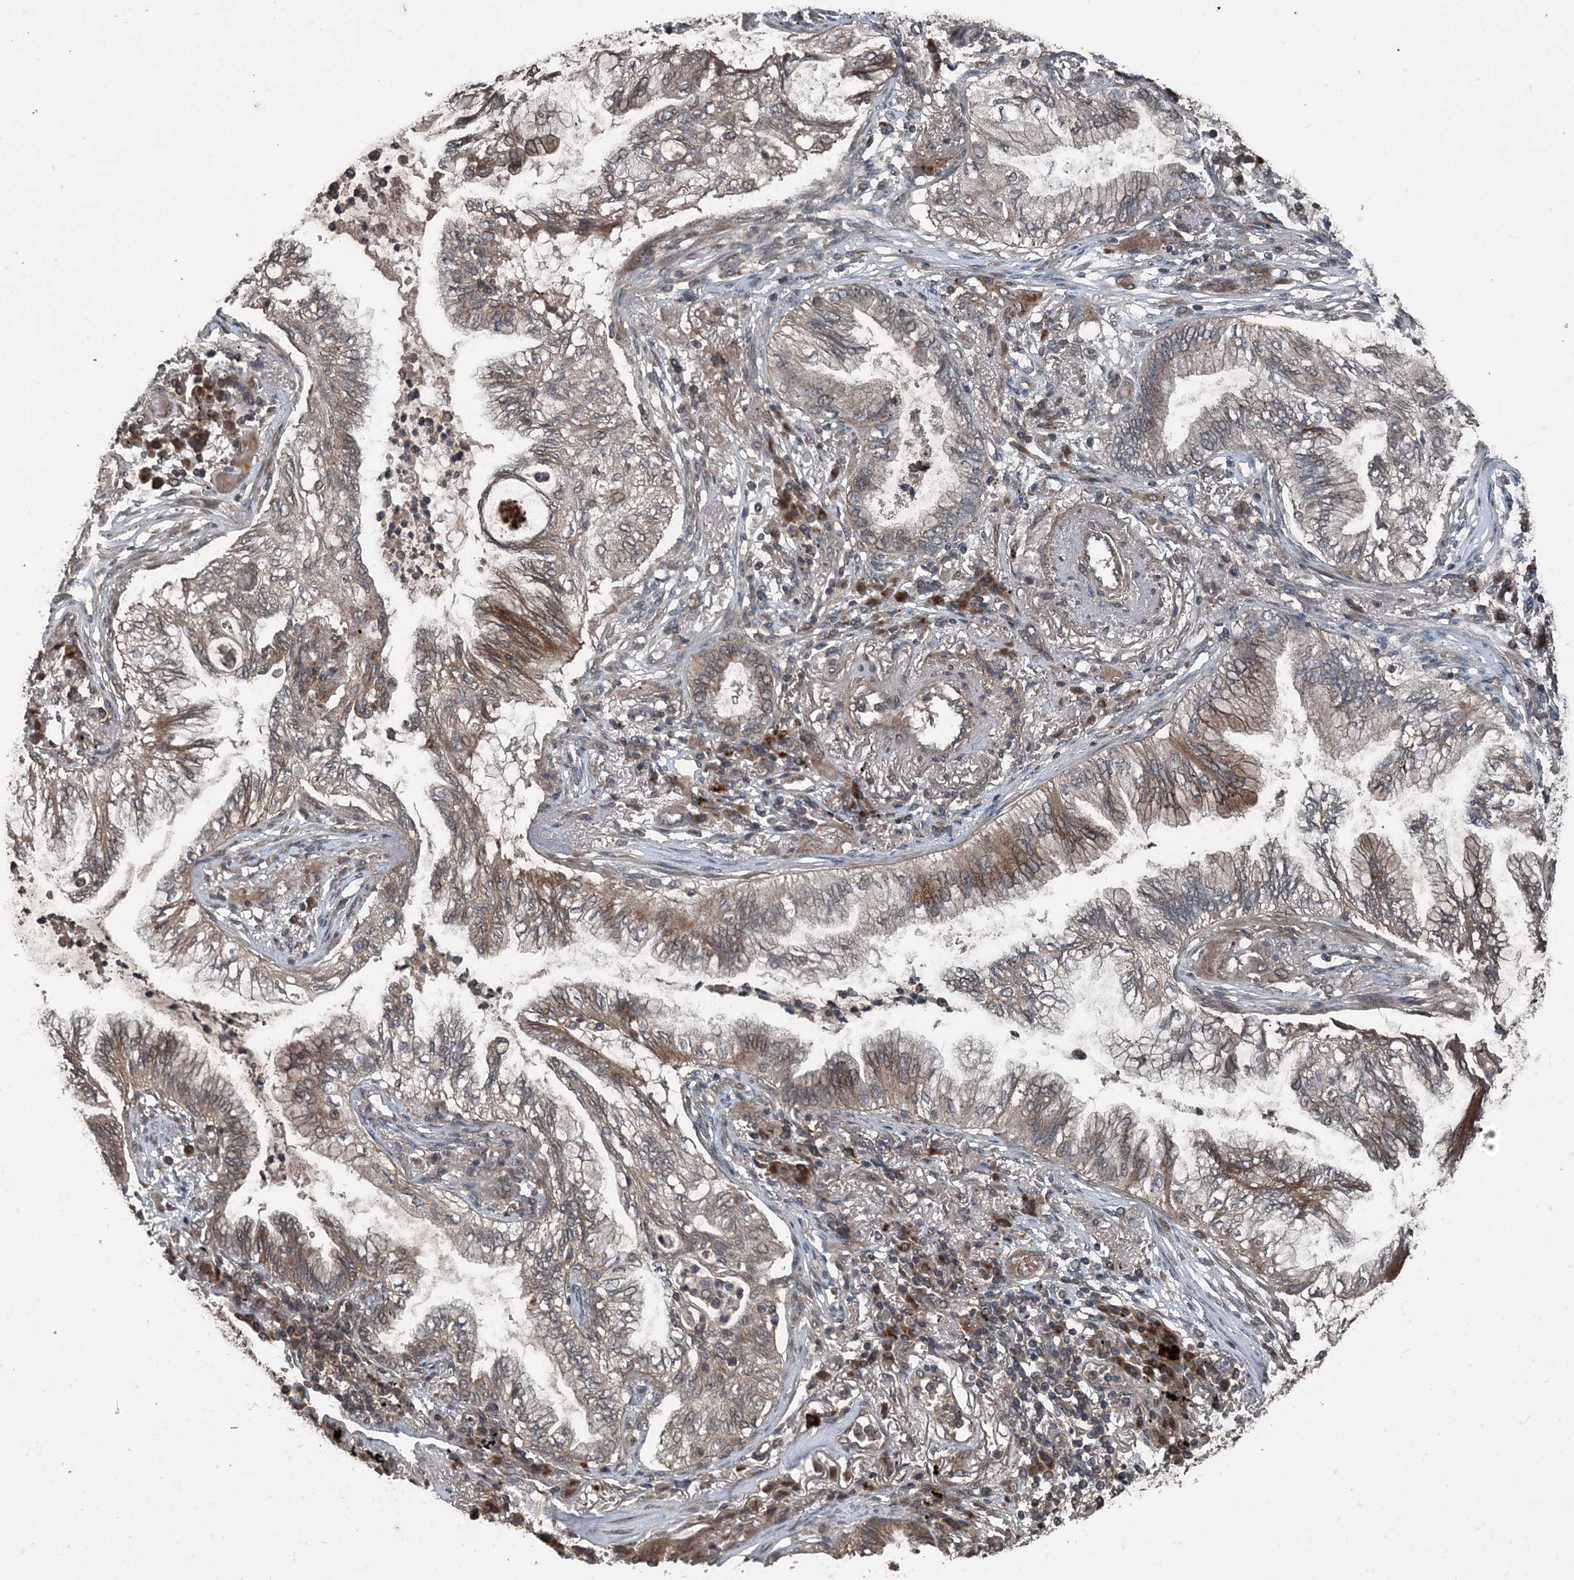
{"staining": {"intensity": "moderate", "quantity": "25%-75%", "location": "cytoplasmic/membranous"}, "tissue": "lung cancer", "cell_type": "Tumor cells", "image_type": "cancer", "snomed": [{"axis": "morphology", "description": "Normal tissue, NOS"}, {"axis": "morphology", "description": "Adenocarcinoma, NOS"}, {"axis": "topography", "description": "Bronchus"}, {"axis": "topography", "description": "Lung"}], "caption": "A brown stain shows moderate cytoplasmic/membranous expression of a protein in human lung cancer tumor cells. (DAB (3,3'-diaminobenzidine) IHC, brown staining for protein, blue staining for nuclei).", "gene": "CFL1", "patient": {"sex": "female", "age": 70}}